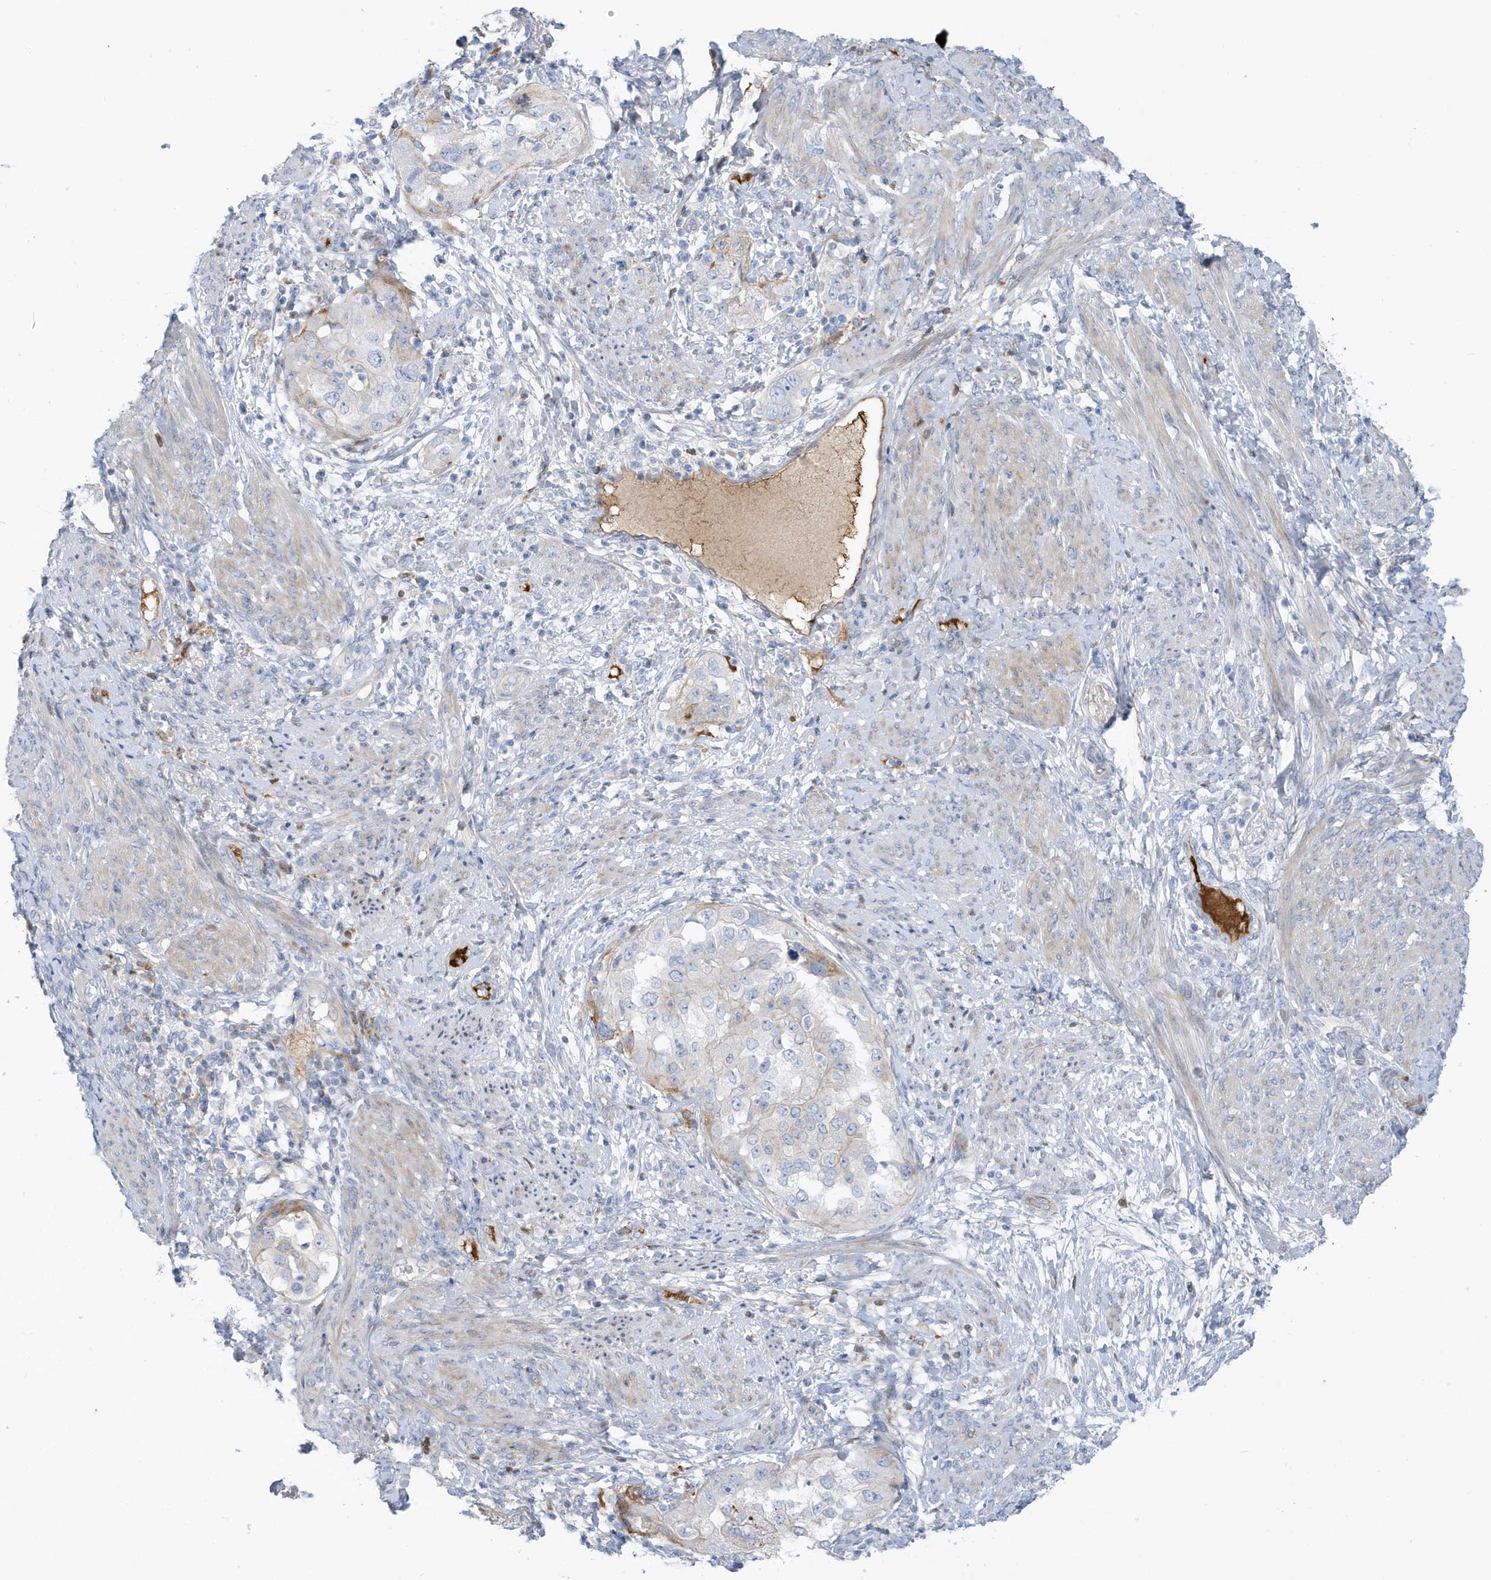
{"staining": {"intensity": "moderate", "quantity": "<25%", "location": "cytoplasmic/membranous"}, "tissue": "endometrial cancer", "cell_type": "Tumor cells", "image_type": "cancer", "snomed": [{"axis": "morphology", "description": "Adenocarcinoma, NOS"}, {"axis": "topography", "description": "Endometrium"}], "caption": "A micrograph showing moderate cytoplasmic/membranous expression in approximately <25% of tumor cells in endometrial cancer, as visualized by brown immunohistochemical staining.", "gene": "ATP13A5", "patient": {"sex": "female", "age": 85}}